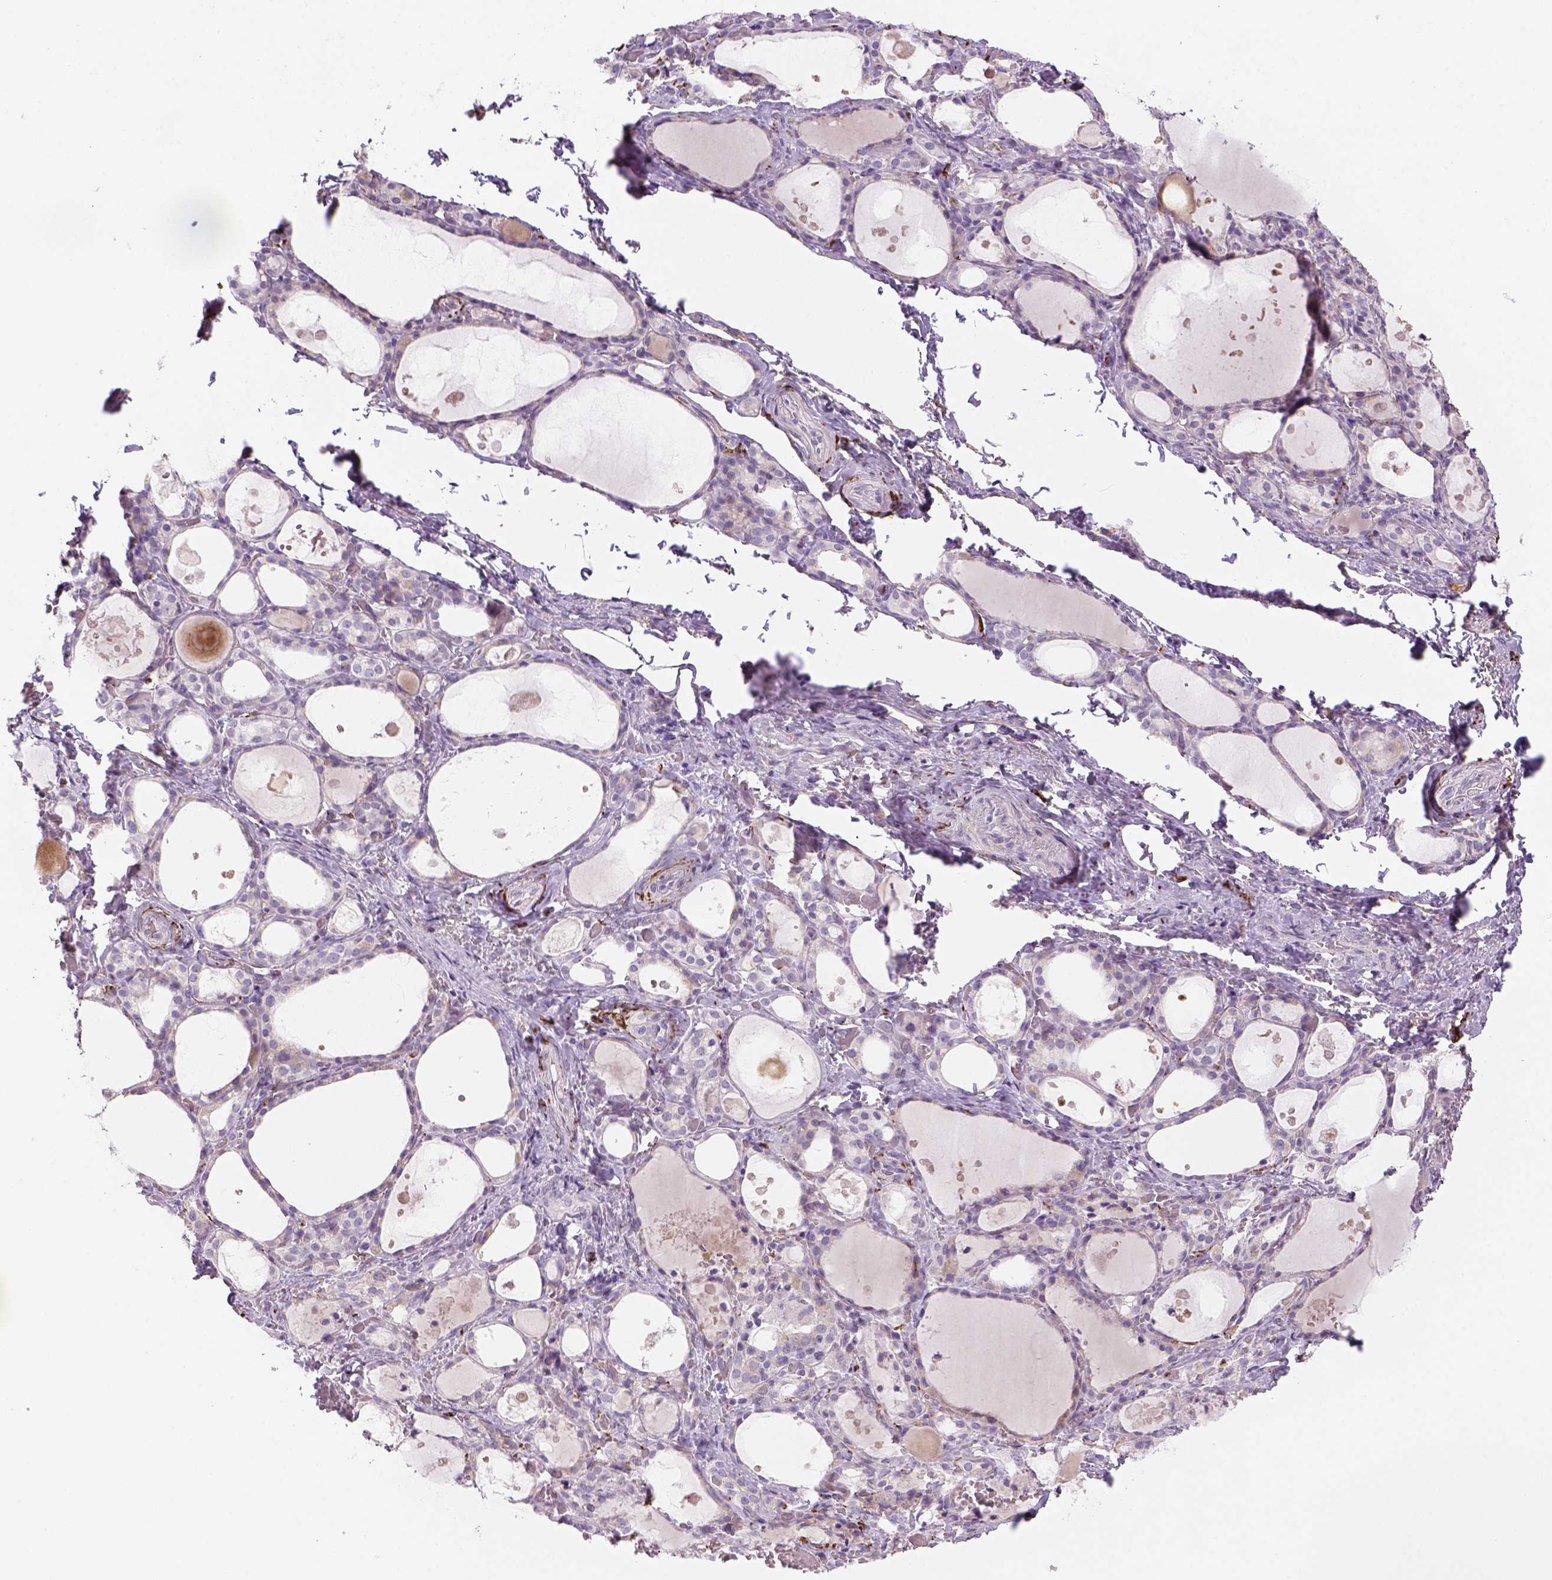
{"staining": {"intensity": "negative", "quantity": "none", "location": "none"}, "tissue": "thyroid gland", "cell_type": "Glandular cells", "image_type": "normal", "snomed": [{"axis": "morphology", "description": "Normal tissue, NOS"}, {"axis": "topography", "description": "Thyroid gland"}], "caption": "High power microscopy micrograph of an IHC photomicrograph of unremarkable thyroid gland, revealing no significant positivity in glandular cells.", "gene": "CACNB1", "patient": {"sex": "male", "age": 68}}